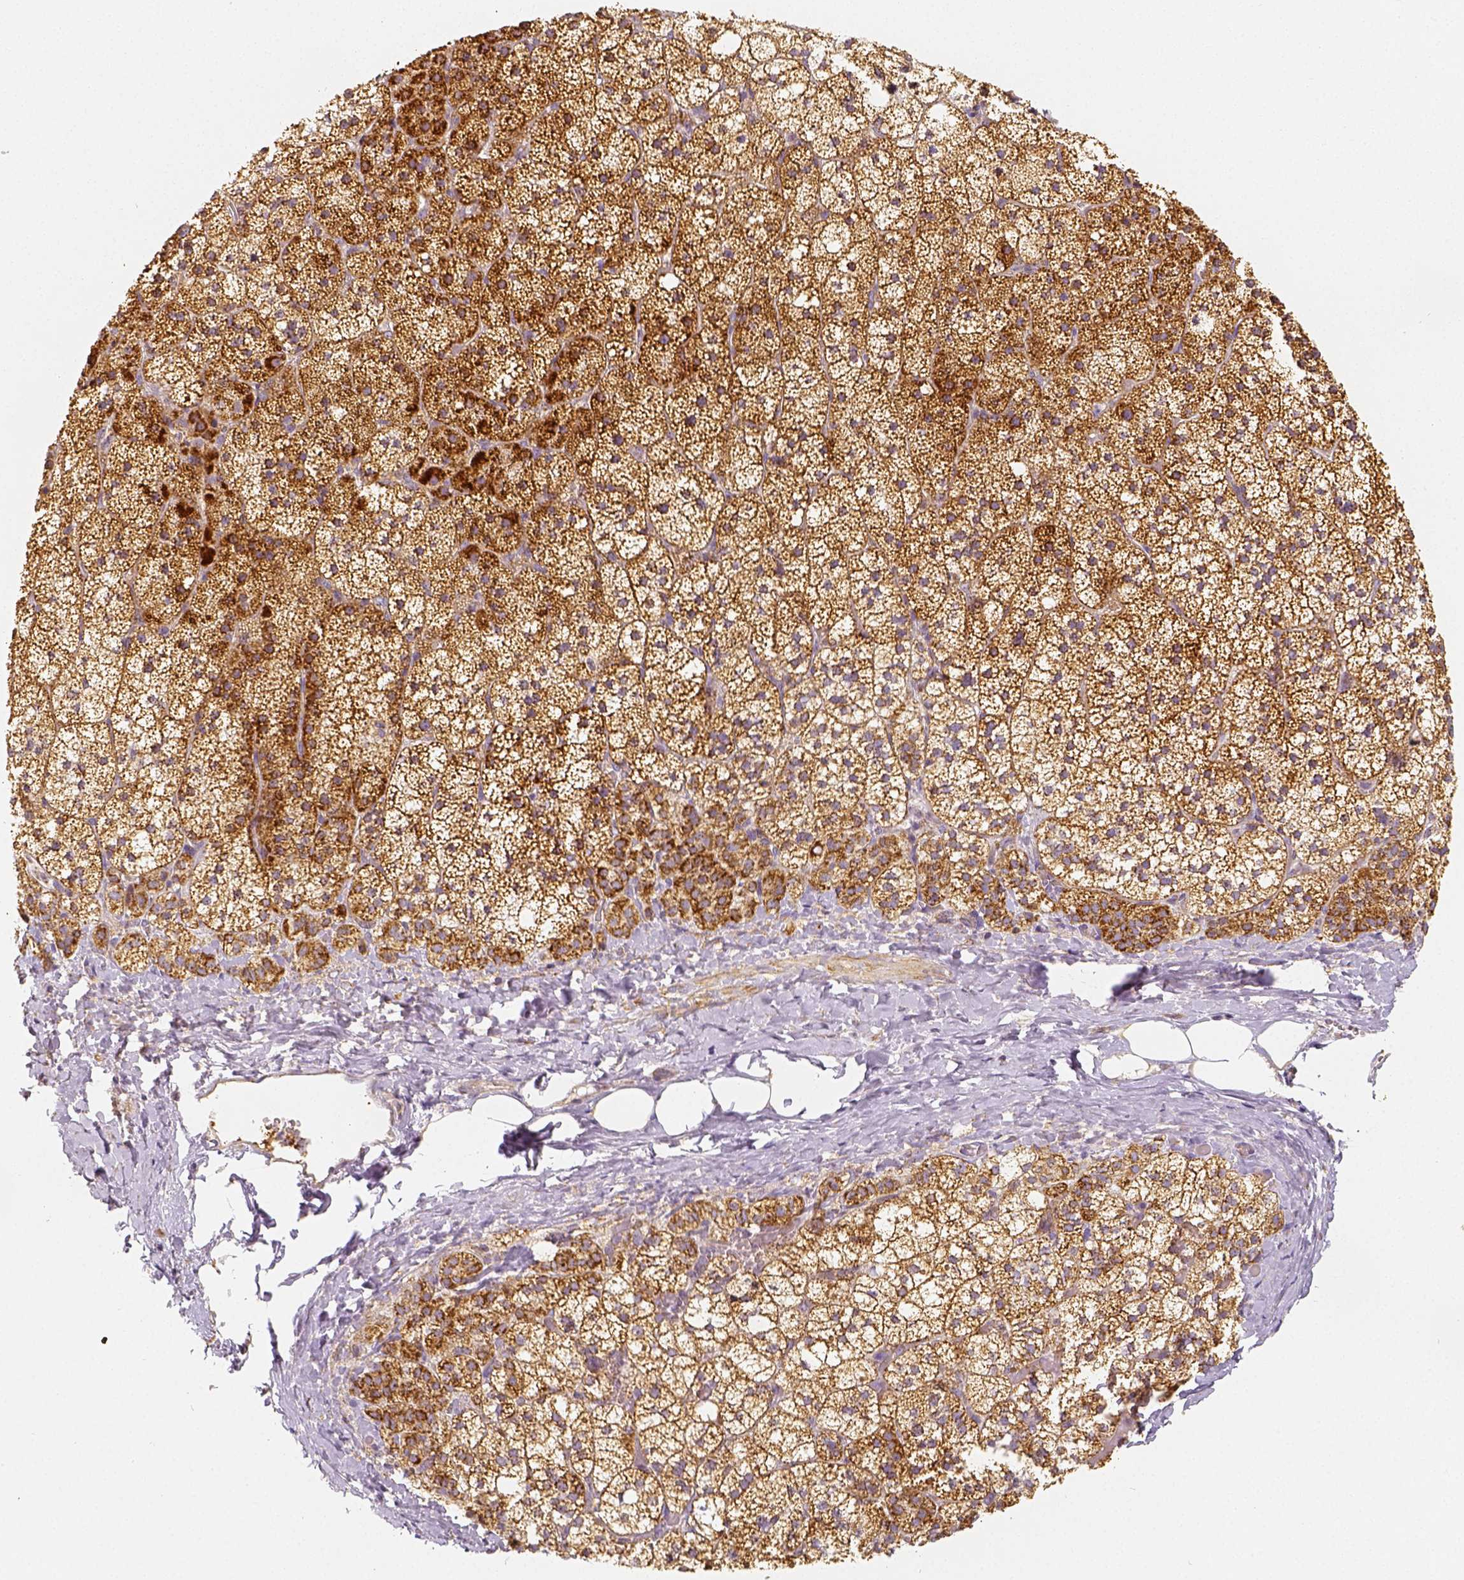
{"staining": {"intensity": "strong", "quantity": "25%-75%", "location": "cytoplasmic/membranous"}, "tissue": "adrenal gland", "cell_type": "Glandular cells", "image_type": "normal", "snomed": [{"axis": "morphology", "description": "Normal tissue, NOS"}, {"axis": "topography", "description": "Adrenal gland"}], "caption": "High-power microscopy captured an IHC image of benign adrenal gland, revealing strong cytoplasmic/membranous positivity in about 25%-75% of glandular cells.", "gene": "PGAM5", "patient": {"sex": "male", "age": 53}}